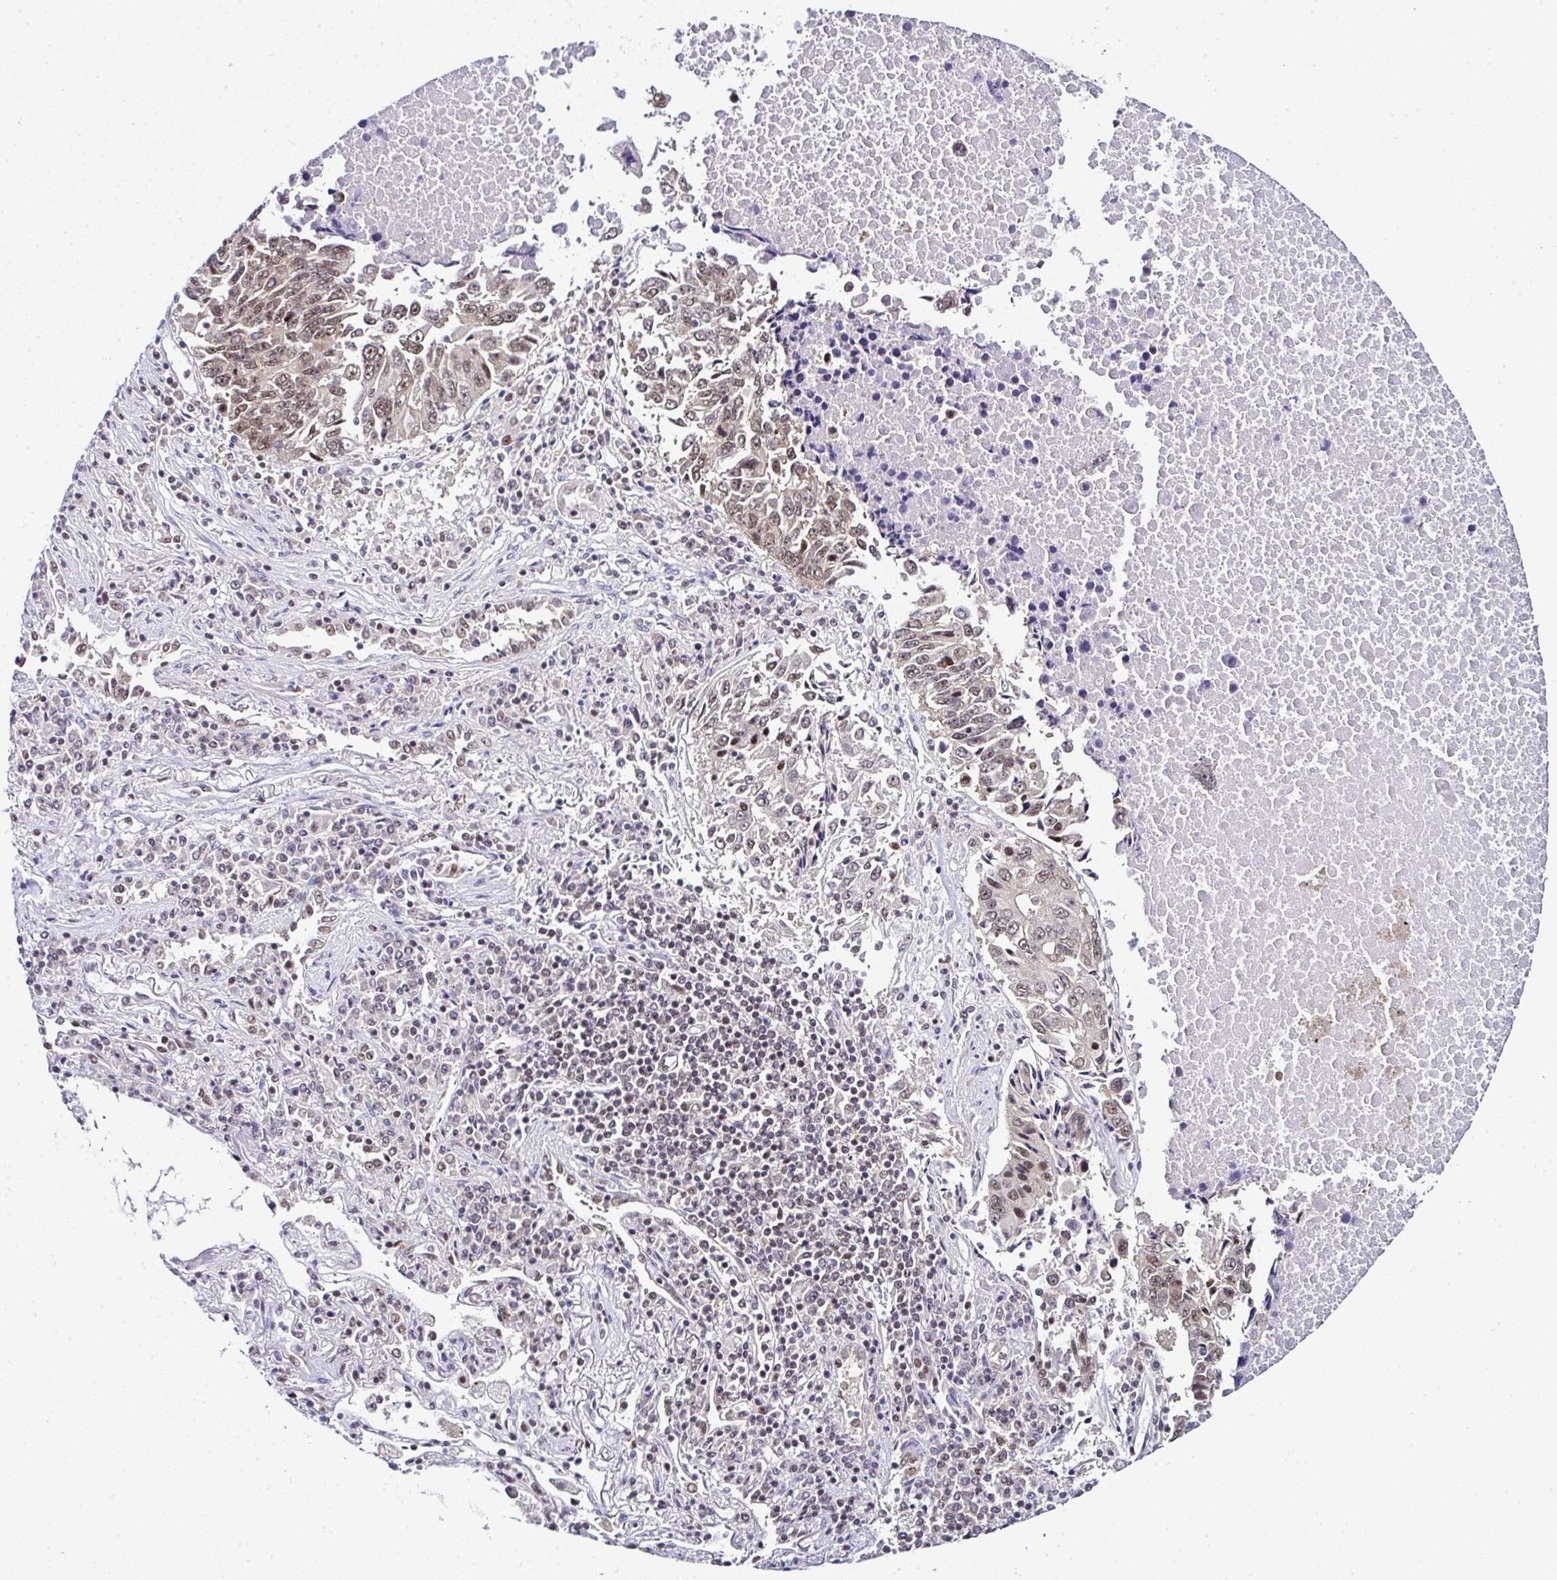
{"staining": {"intensity": "moderate", "quantity": ">75%", "location": "nuclear"}, "tissue": "lung cancer", "cell_type": "Tumor cells", "image_type": "cancer", "snomed": [{"axis": "morphology", "description": "Squamous cell carcinoma, NOS"}, {"axis": "topography", "description": "Lung"}], "caption": "This micrograph exhibits lung cancer stained with immunohistochemistry to label a protein in brown. The nuclear of tumor cells show moderate positivity for the protein. Nuclei are counter-stained blue.", "gene": "PTPN2", "patient": {"sex": "female", "age": 66}}